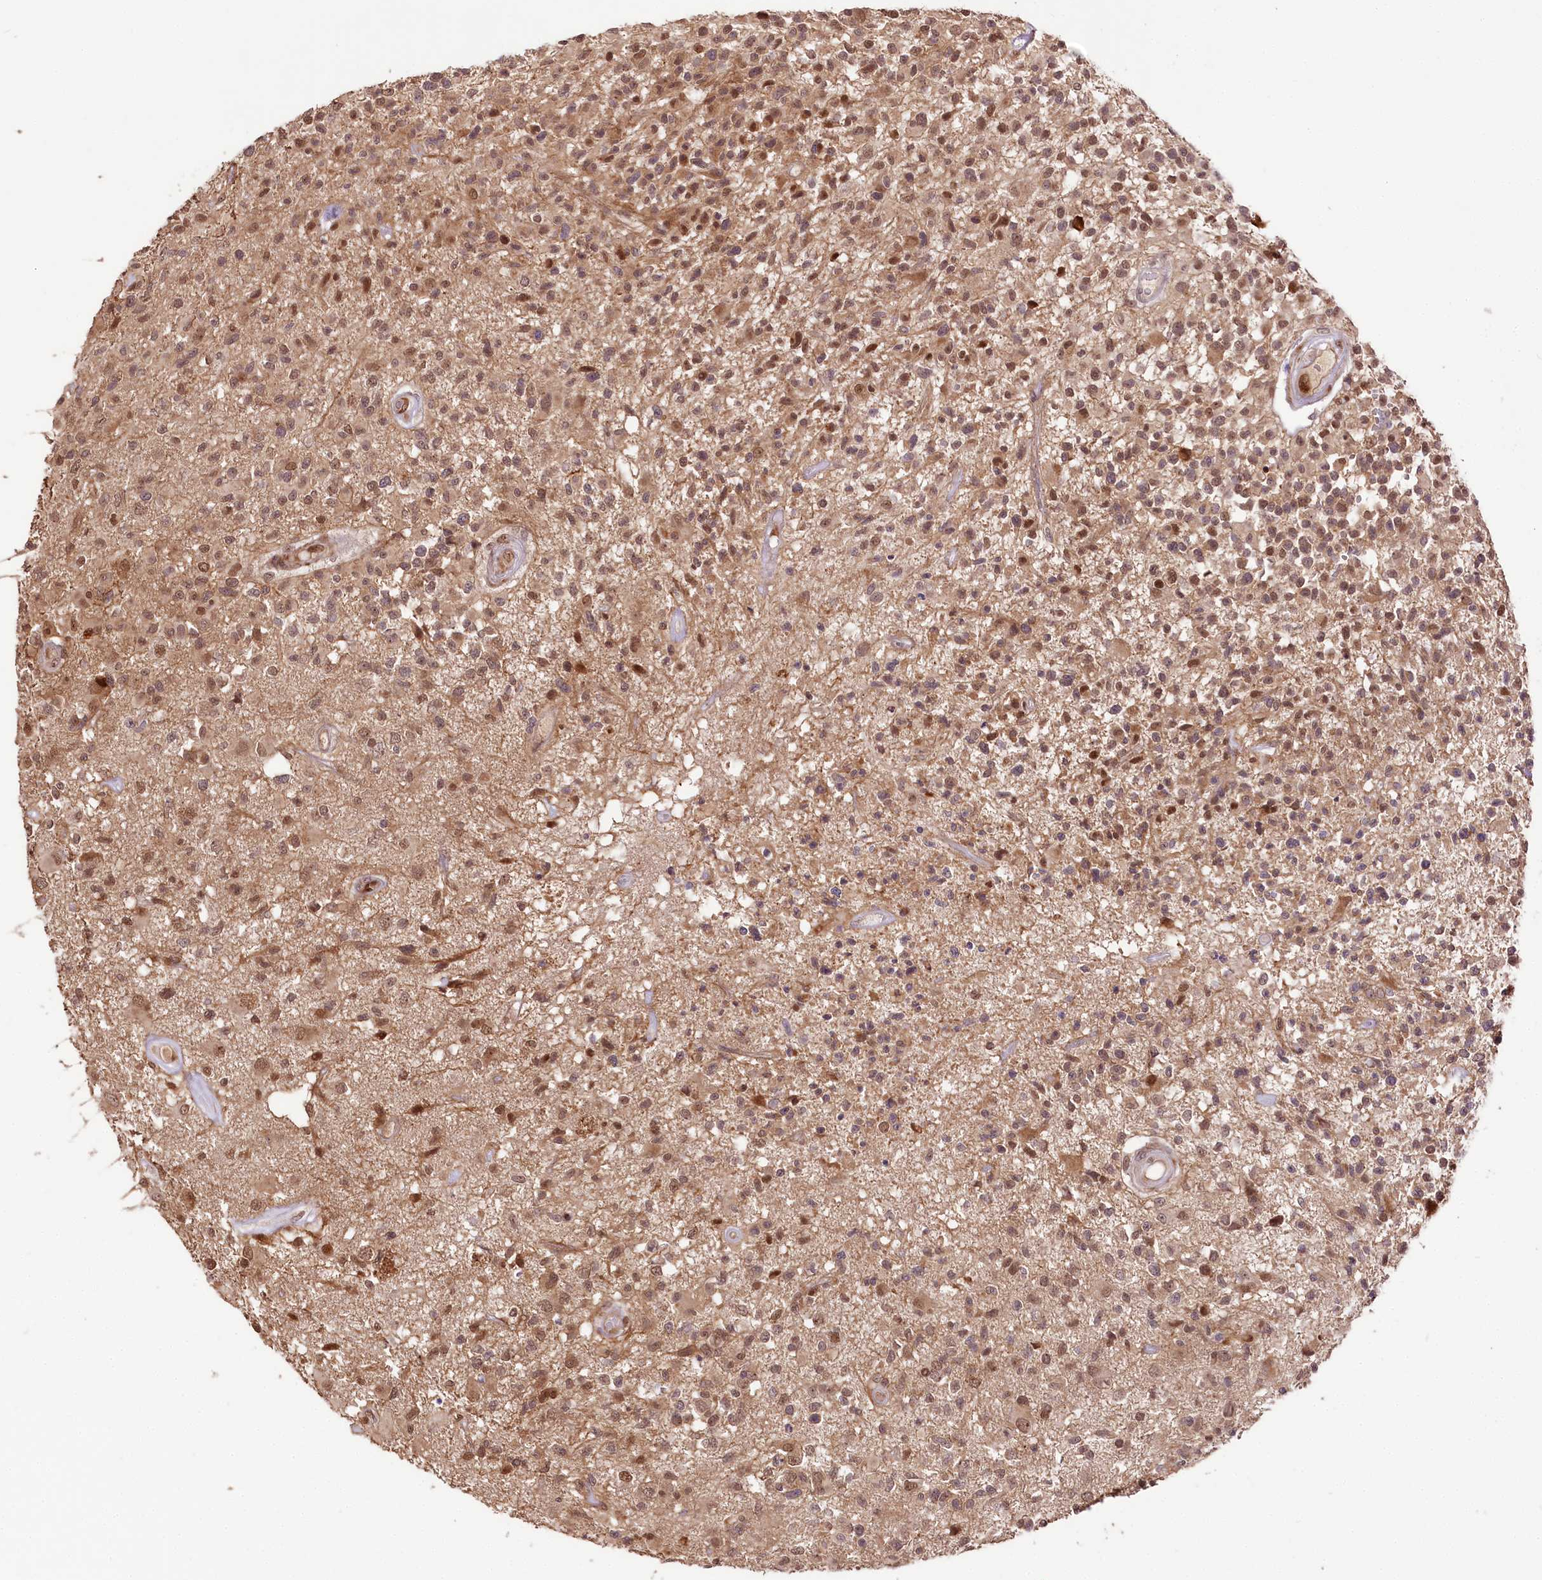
{"staining": {"intensity": "moderate", "quantity": "25%-75%", "location": "cytoplasmic/membranous,nuclear"}, "tissue": "glioma", "cell_type": "Tumor cells", "image_type": "cancer", "snomed": [{"axis": "morphology", "description": "Glioma, malignant, High grade"}, {"axis": "morphology", "description": "Glioblastoma, NOS"}, {"axis": "topography", "description": "Brain"}], "caption": "DAB immunohistochemical staining of human glioma reveals moderate cytoplasmic/membranous and nuclear protein expression in approximately 25%-75% of tumor cells.", "gene": "DMP1", "patient": {"sex": "male", "age": 60}}